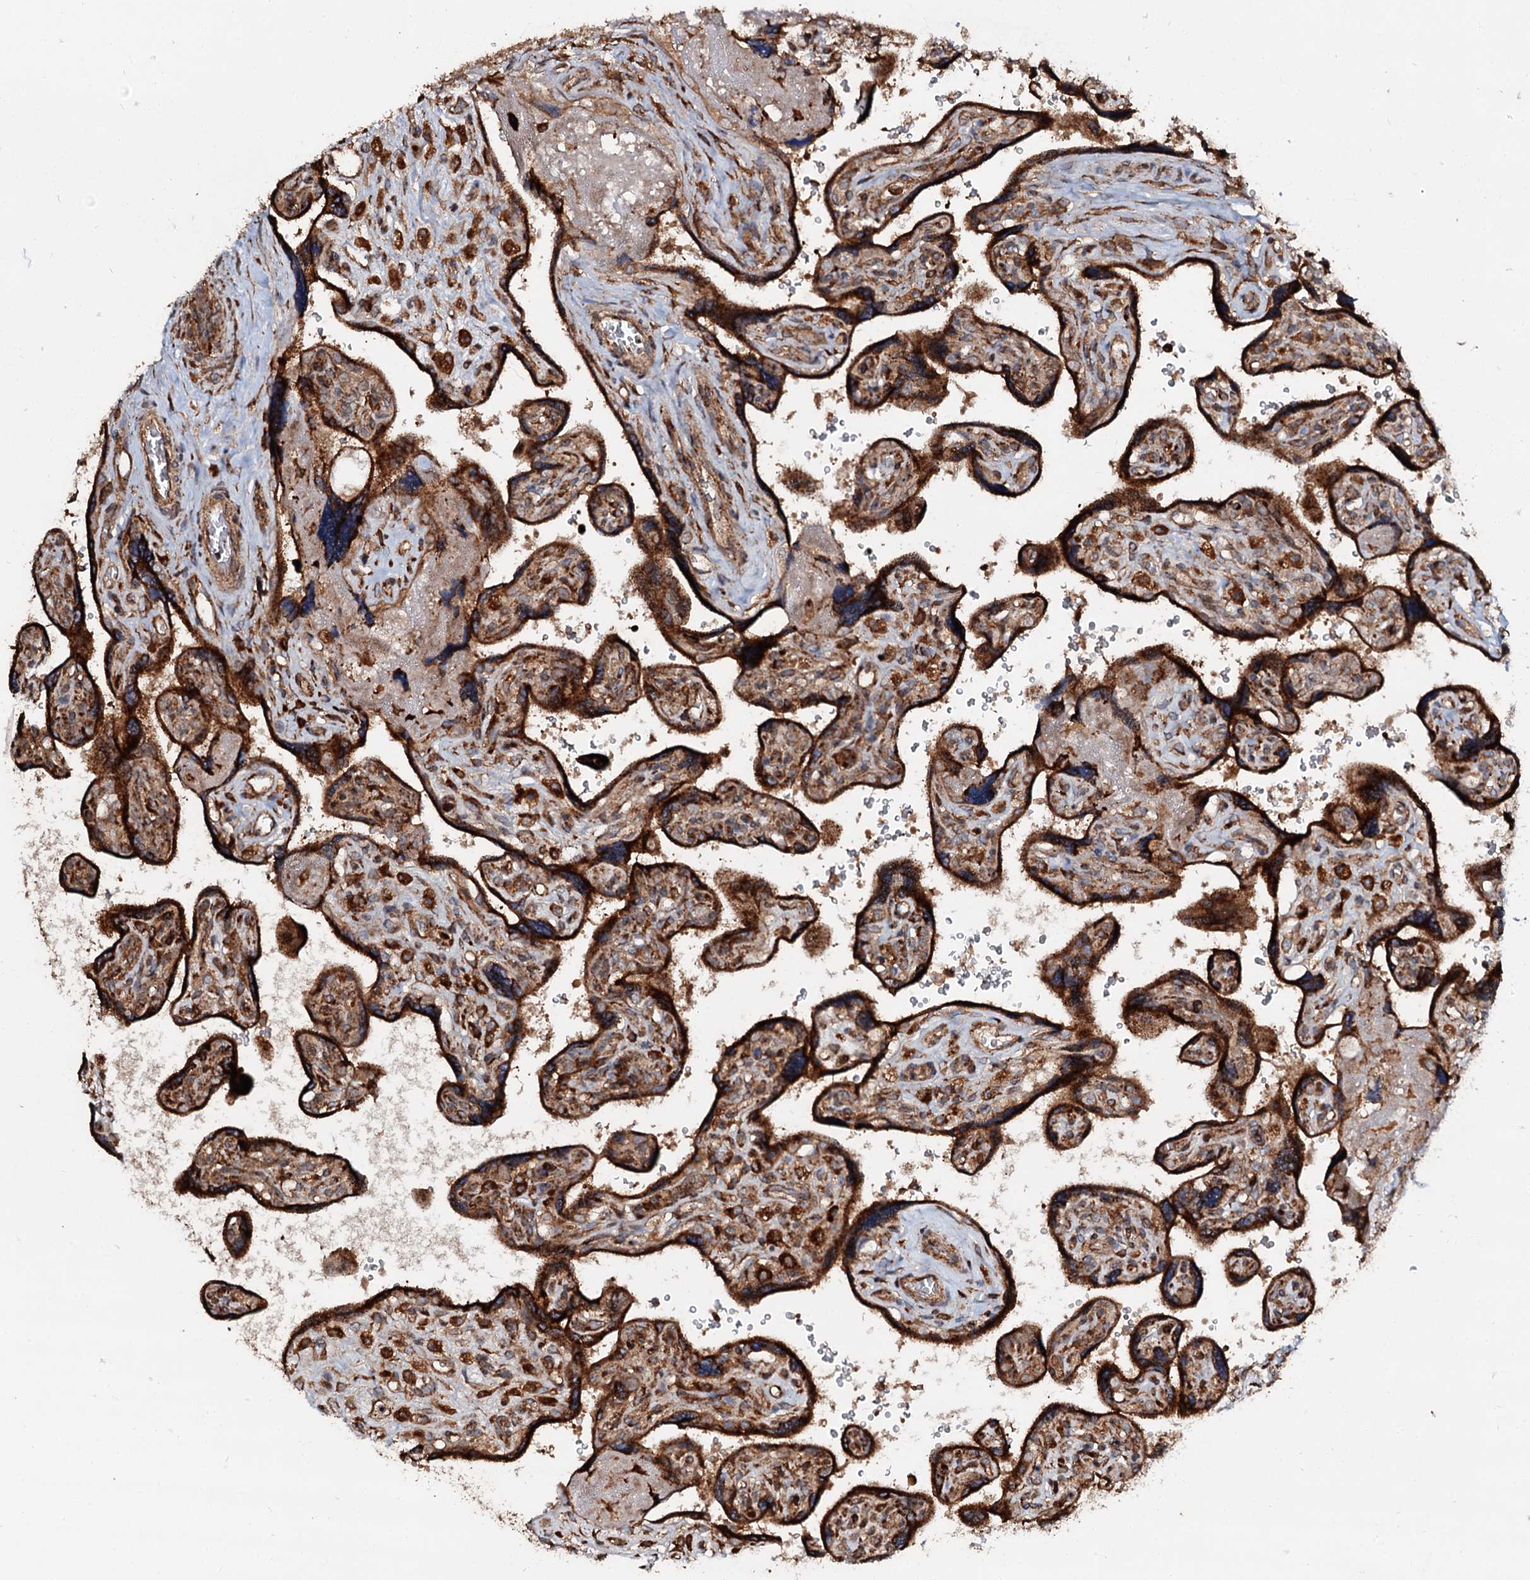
{"staining": {"intensity": "strong", "quantity": ">75%", "location": "cytoplasmic/membranous"}, "tissue": "placenta", "cell_type": "Trophoblastic cells", "image_type": "normal", "snomed": [{"axis": "morphology", "description": "Normal tissue, NOS"}, {"axis": "topography", "description": "Placenta"}], "caption": "The immunohistochemical stain shows strong cytoplasmic/membranous staining in trophoblastic cells of normal placenta. The staining is performed using DAB (3,3'-diaminobenzidine) brown chromogen to label protein expression. The nuclei are counter-stained blue using hematoxylin.", "gene": "WDR73", "patient": {"sex": "female", "age": 39}}